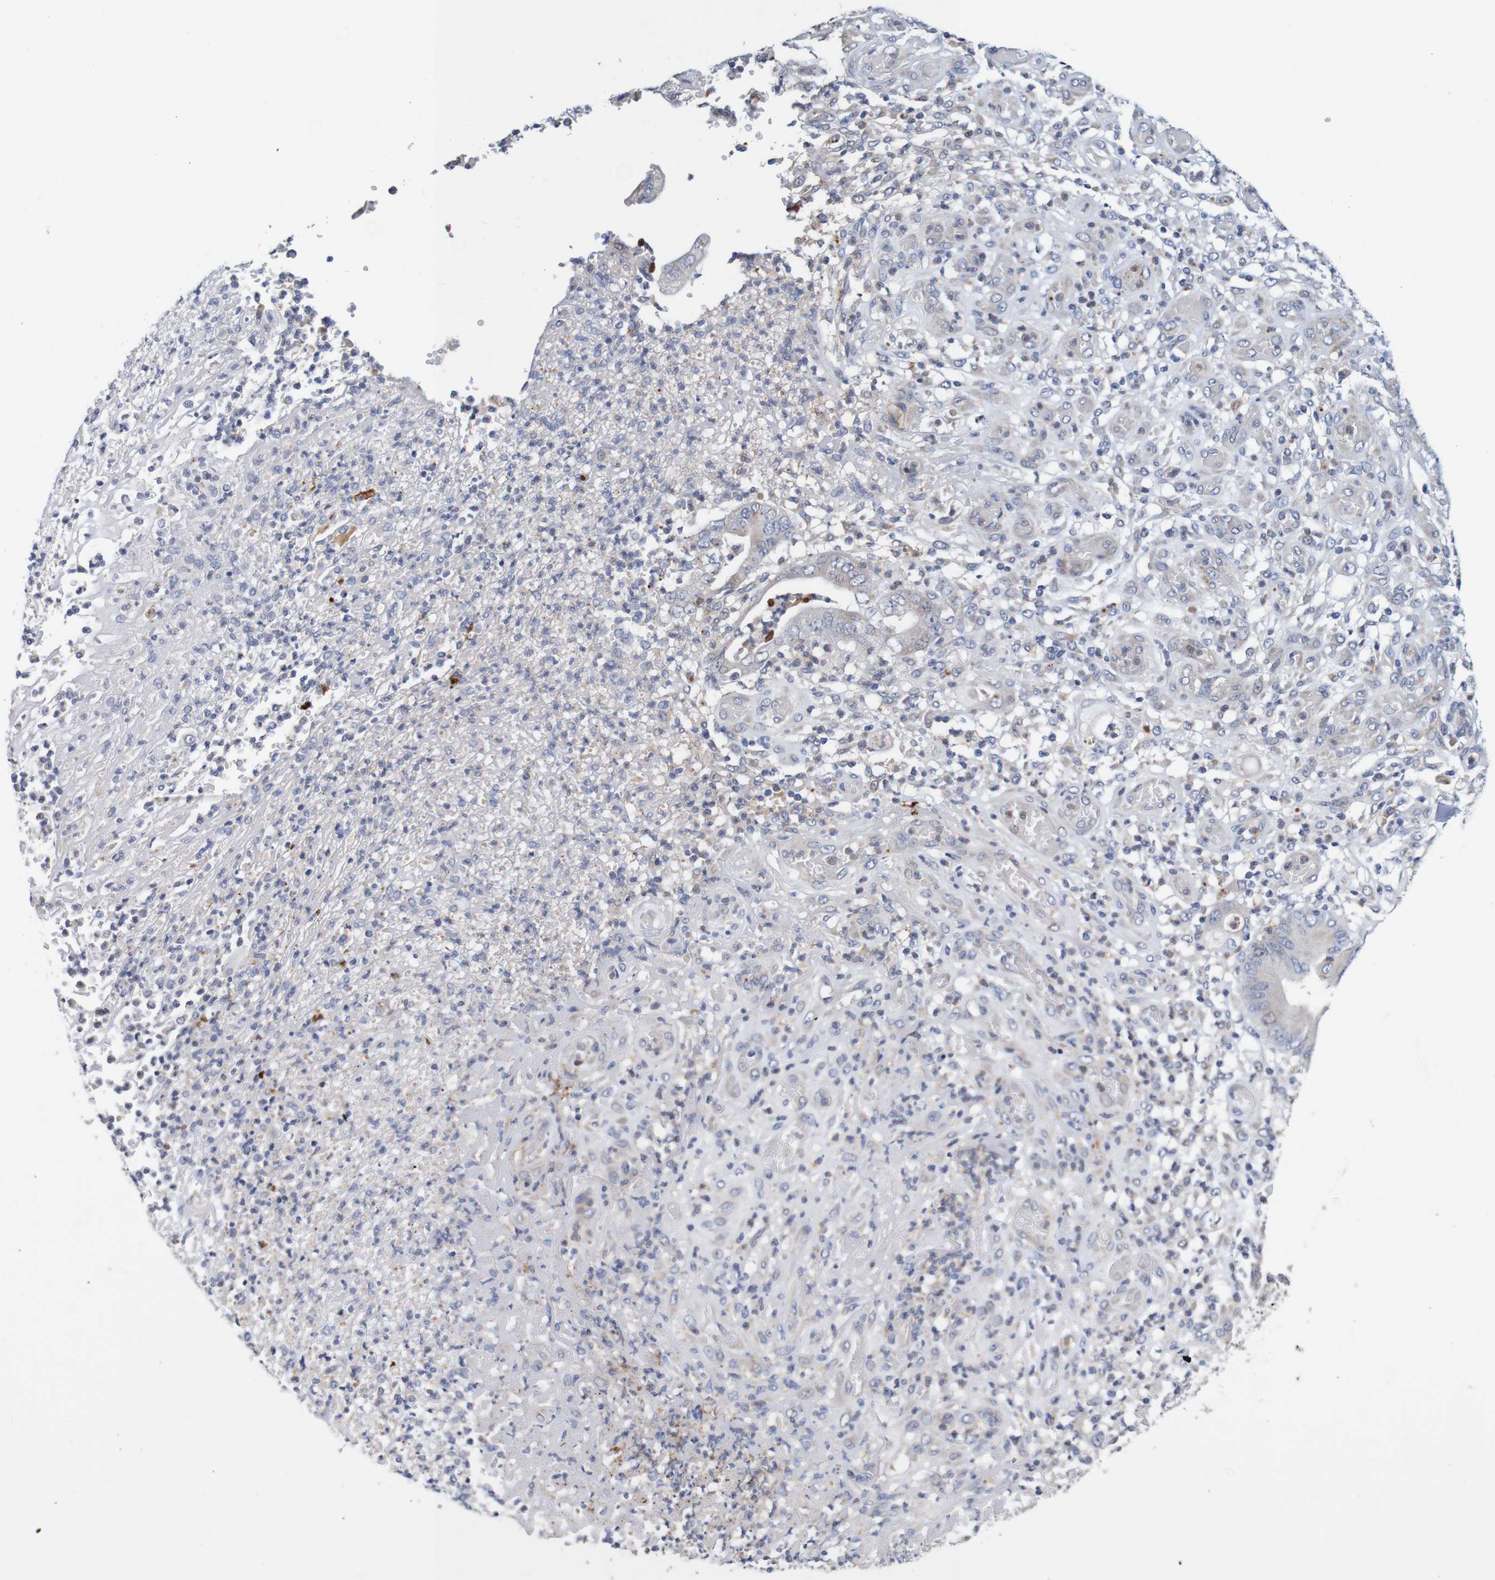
{"staining": {"intensity": "weak", "quantity": "25%-75%", "location": "cytoplasmic/membranous"}, "tissue": "stomach cancer", "cell_type": "Tumor cells", "image_type": "cancer", "snomed": [{"axis": "morphology", "description": "Adenocarcinoma, NOS"}, {"axis": "topography", "description": "Stomach"}], "caption": "Weak cytoplasmic/membranous protein staining is identified in approximately 25%-75% of tumor cells in stomach cancer.", "gene": "FIBP", "patient": {"sex": "female", "age": 73}}